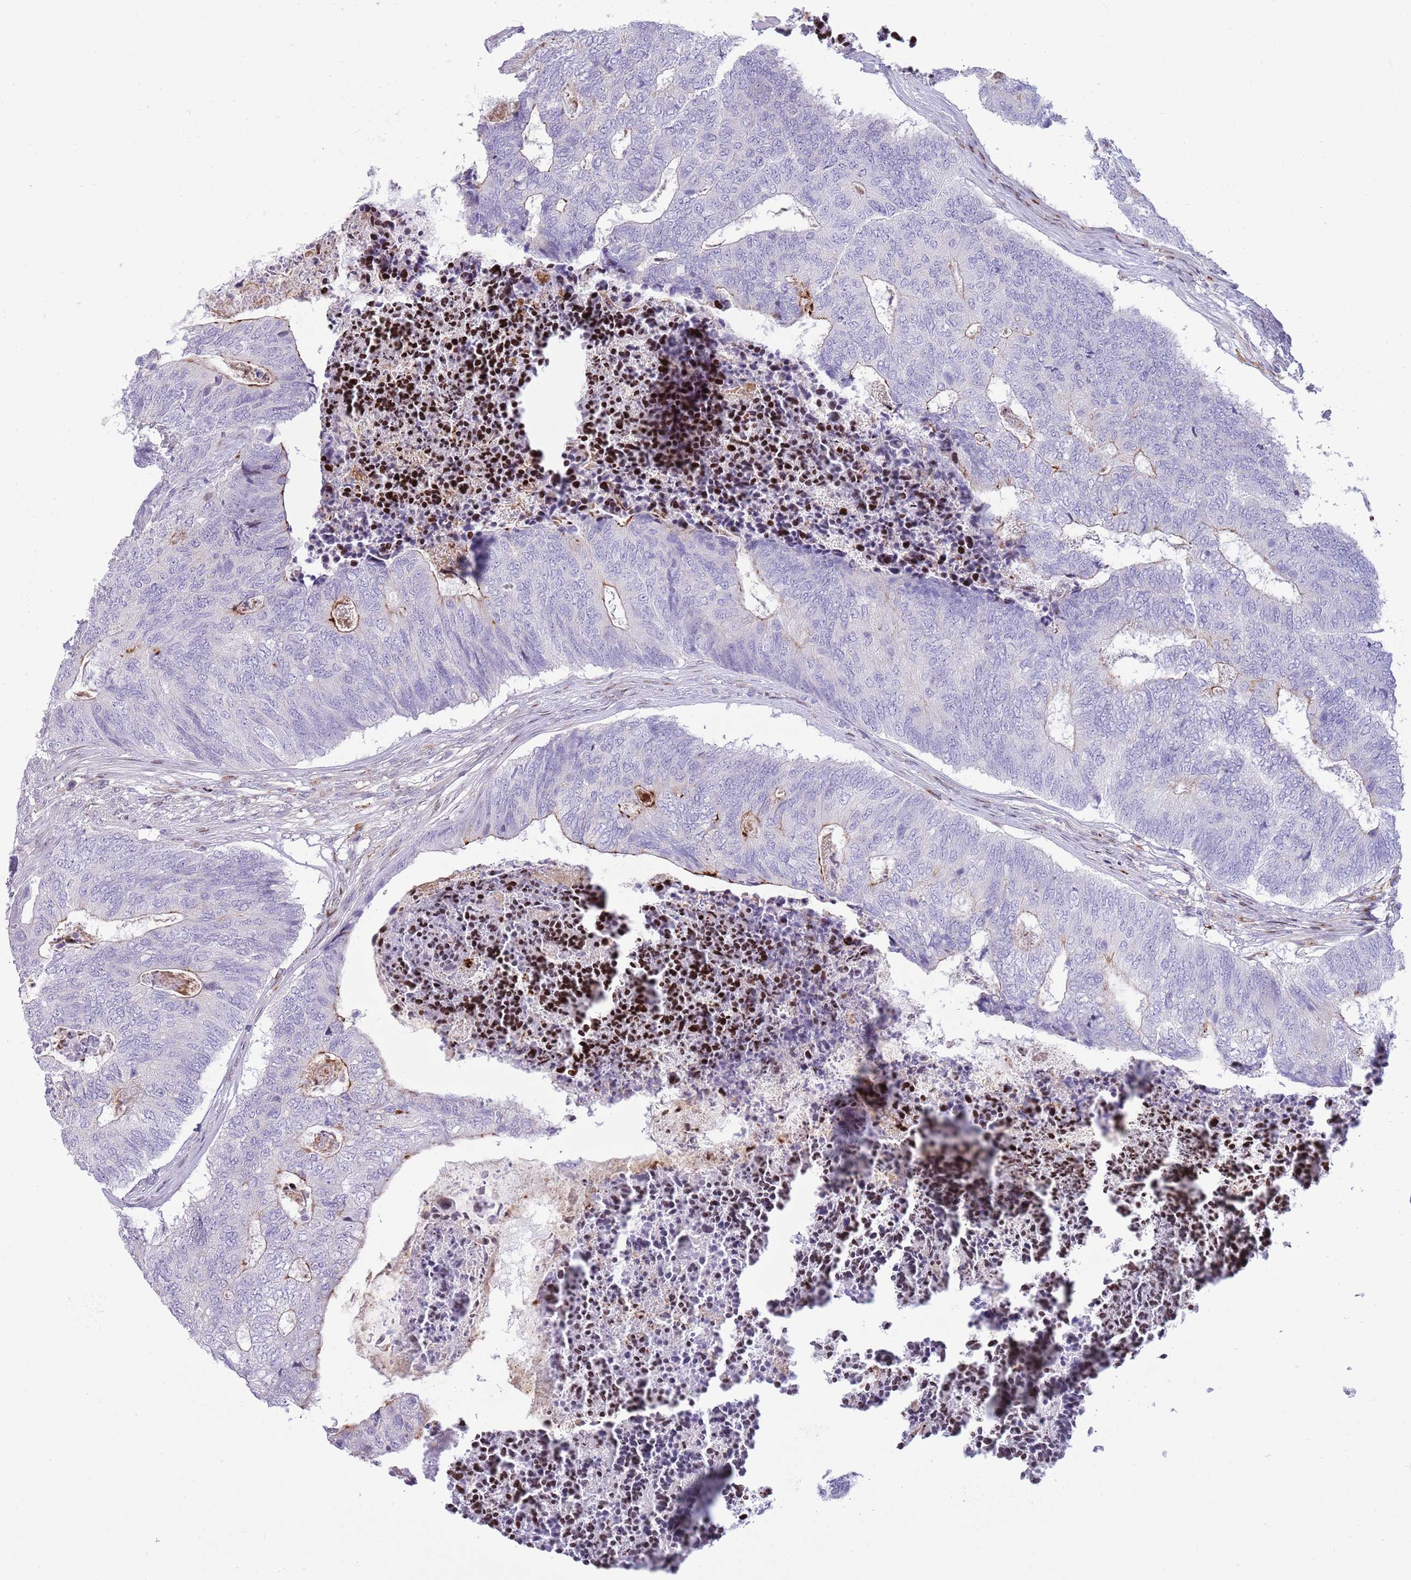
{"staining": {"intensity": "moderate", "quantity": "<25%", "location": "cytoplasmic/membranous"}, "tissue": "colorectal cancer", "cell_type": "Tumor cells", "image_type": "cancer", "snomed": [{"axis": "morphology", "description": "Adenocarcinoma, NOS"}, {"axis": "topography", "description": "Colon"}], "caption": "About <25% of tumor cells in human colorectal cancer display moderate cytoplasmic/membranous protein positivity as visualized by brown immunohistochemical staining.", "gene": "ANO8", "patient": {"sex": "female", "age": 67}}